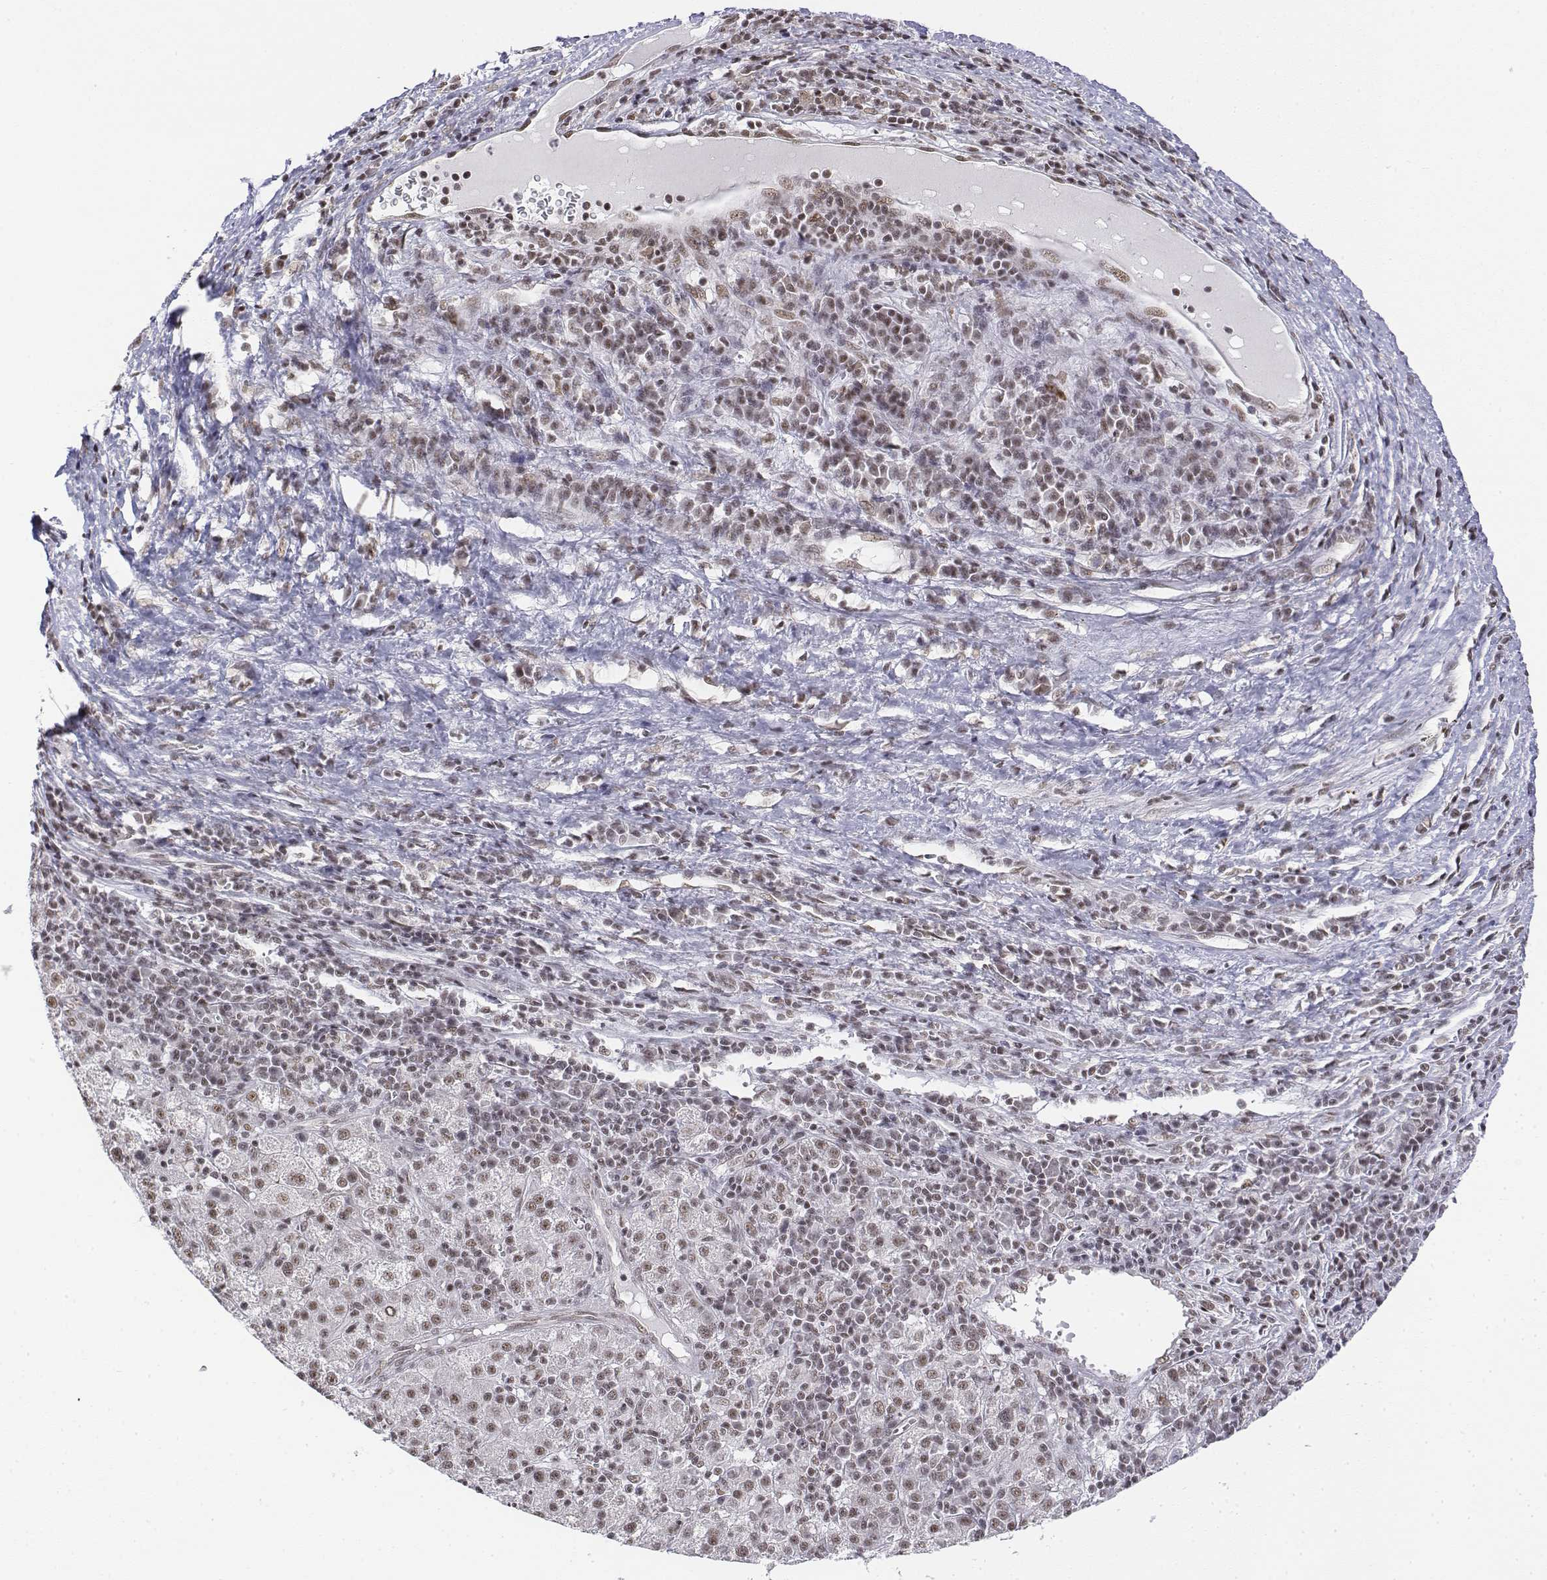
{"staining": {"intensity": "moderate", "quantity": ">75%", "location": "nuclear"}, "tissue": "liver cancer", "cell_type": "Tumor cells", "image_type": "cancer", "snomed": [{"axis": "morphology", "description": "Carcinoma, Hepatocellular, NOS"}, {"axis": "topography", "description": "Liver"}], "caption": "Approximately >75% of tumor cells in human liver cancer reveal moderate nuclear protein staining as visualized by brown immunohistochemical staining.", "gene": "SETD1A", "patient": {"sex": "female", "age": 60}}